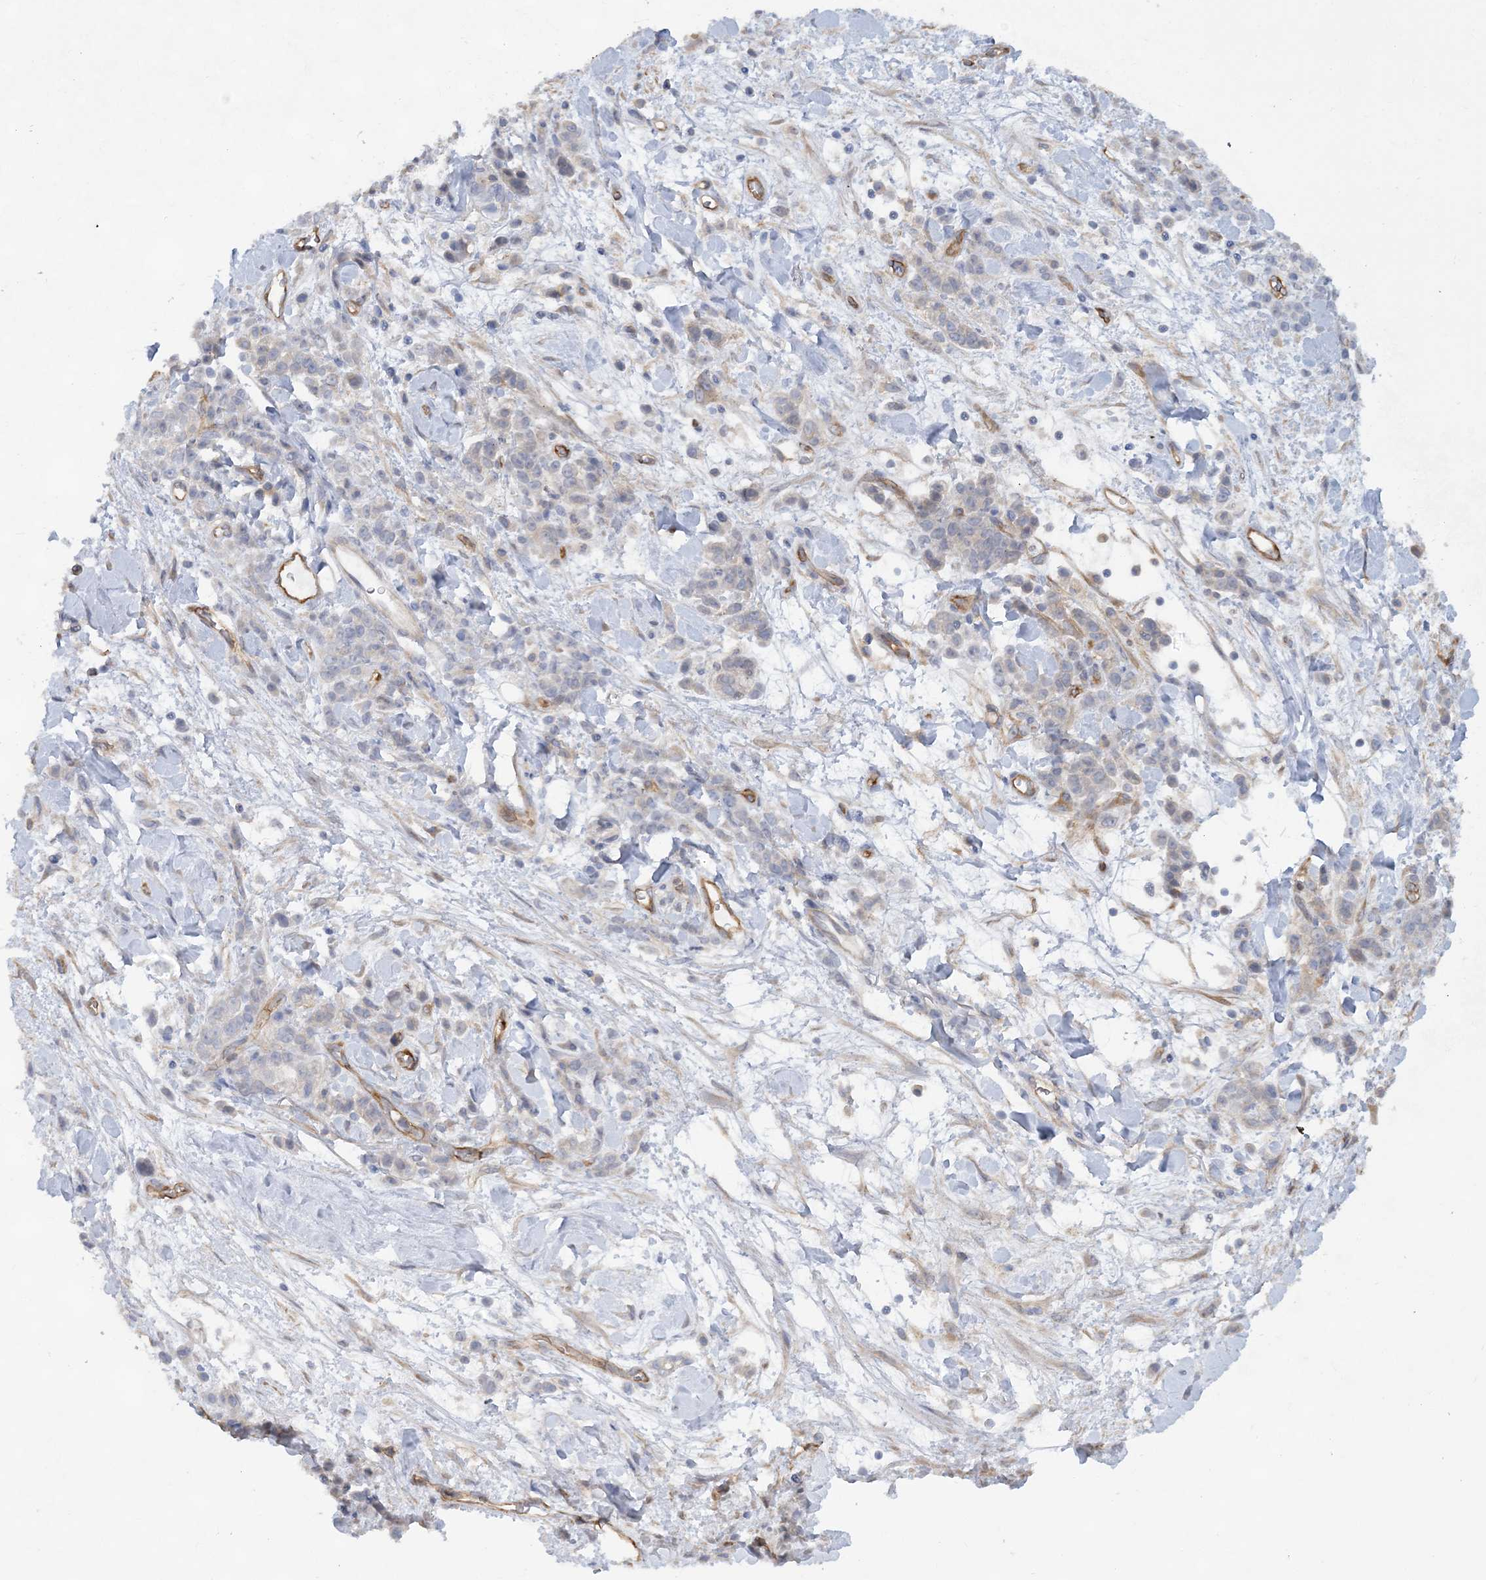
{"staining": {"intensity": "negative", "quantity": "none", "location": "none"}, "tissue": "stomach cancer", "cell_type": "Tumor cells", "image_type": "cancer", "snomed": [{"axis": "morphology", "description": "Normal tissue, NOS"}, {"axis": "morphology", "description": "Adenocarcinoma, NOS"}, {"axis": "topography", "description": "Stomach"}], "caption": "This image is of stomach cancer (adenocarcinoma) stained with immunohistochemistry to label a protein in brown with the nuclei are counter-stained blue. There is no staining in tumor cells.", "gene": "RAI14", "patient": {"sex": "male", "age": 82}}